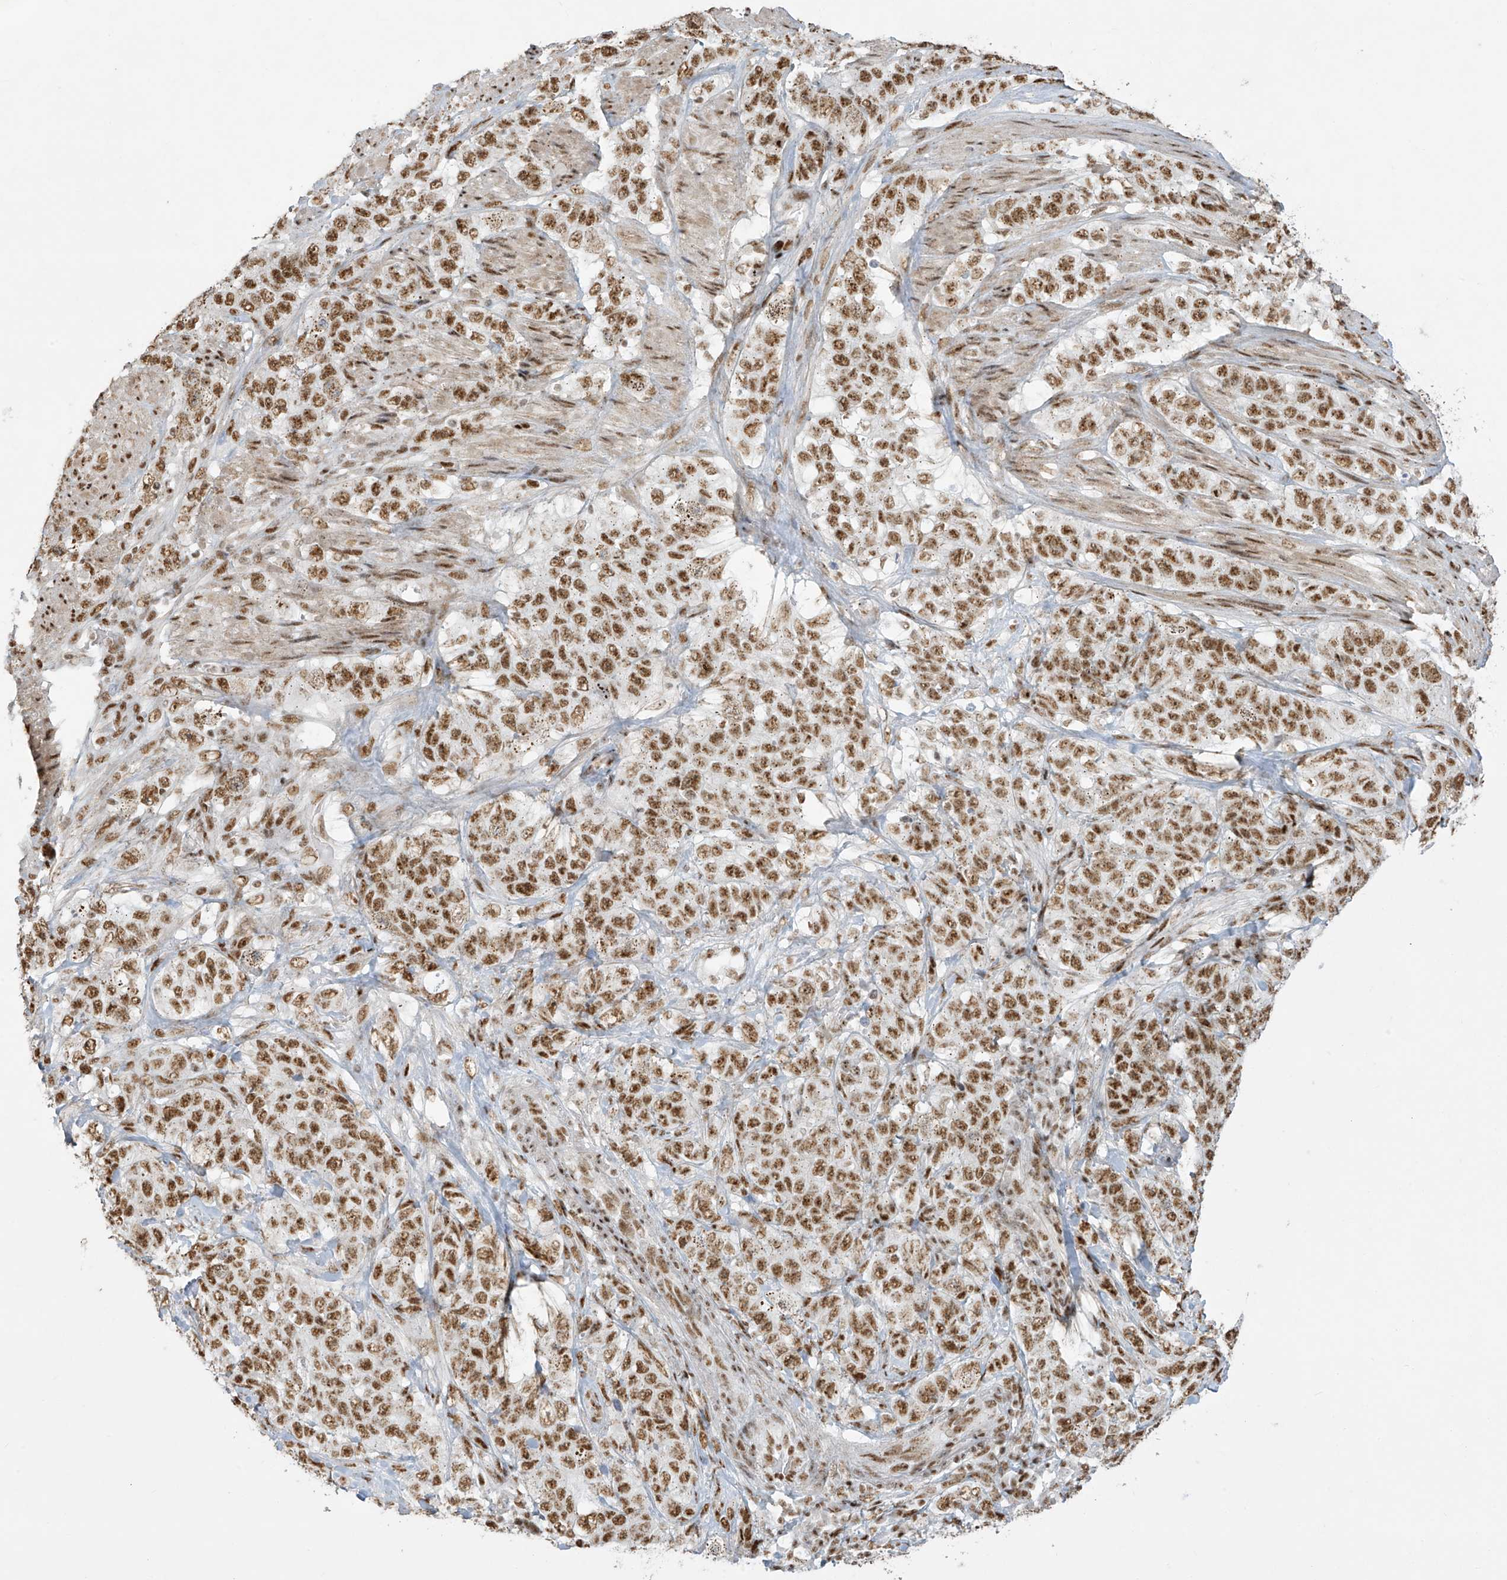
{"staining": {"intensity": "moderate", "quantity": ">75%", "location": "nuclear"}, "tissue": "stomach cancer", "cell_type": "Tumor cells", "image_type": "cancer", "snomed": [{"axis": "morphology", "description": "Adenocarcinoma, NOS"}, {"axis": "topography", "description": "Stomach"}], "caption": "Immunohistochemistry micrograph of neoplastic tissue: human adenocarcinoma (stomach) stained using IHC displays medium levels of moderate protein expression localized specifically in the nuclear of tumor cells, appearing as a nuclear brown color.", "gene": "MS4A6A", "patient": {"sex": "male", "age": 48}}